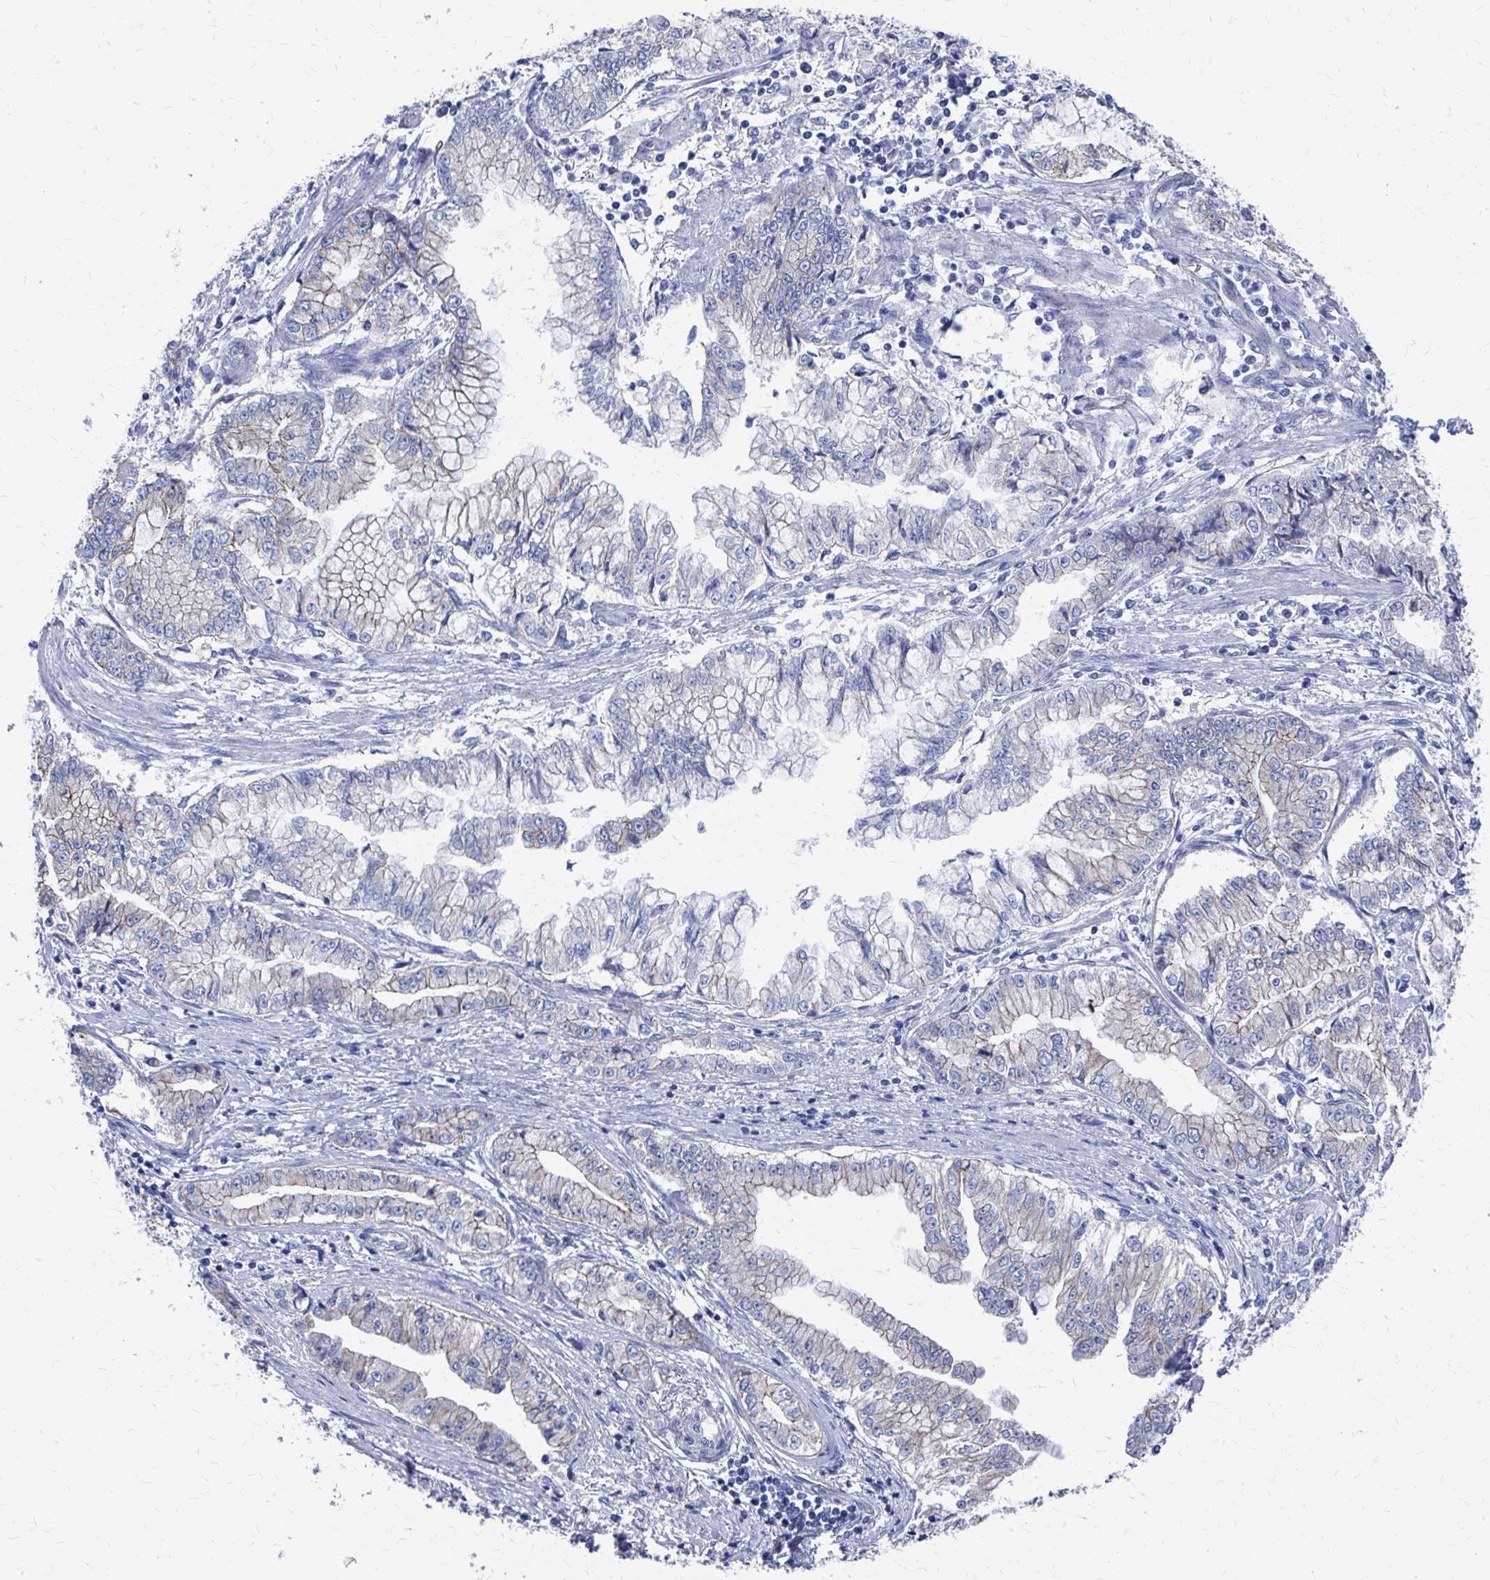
{"staining": {"intensity": "moderate", "quantity": "<25%", "location": "cytoplasmic/membranous"}, "tissue": "stomach cancer", "cell_type": "Tumor cells", "image_type": "cancer", "snomed": [{"axis": "morphology", "description": "Adenocarcinoma, NOS"}, {"axis": "topography", "description": "Stomach, upper"}], "caption": "The photomicrograph demonstrates a brown stain indicating the presence of a protein in the cytoplasmic/membranous of tumor cells in stomach cancer.", "gene": "PLEKHG7", "patient": {"sex": "female", "age": 74}}